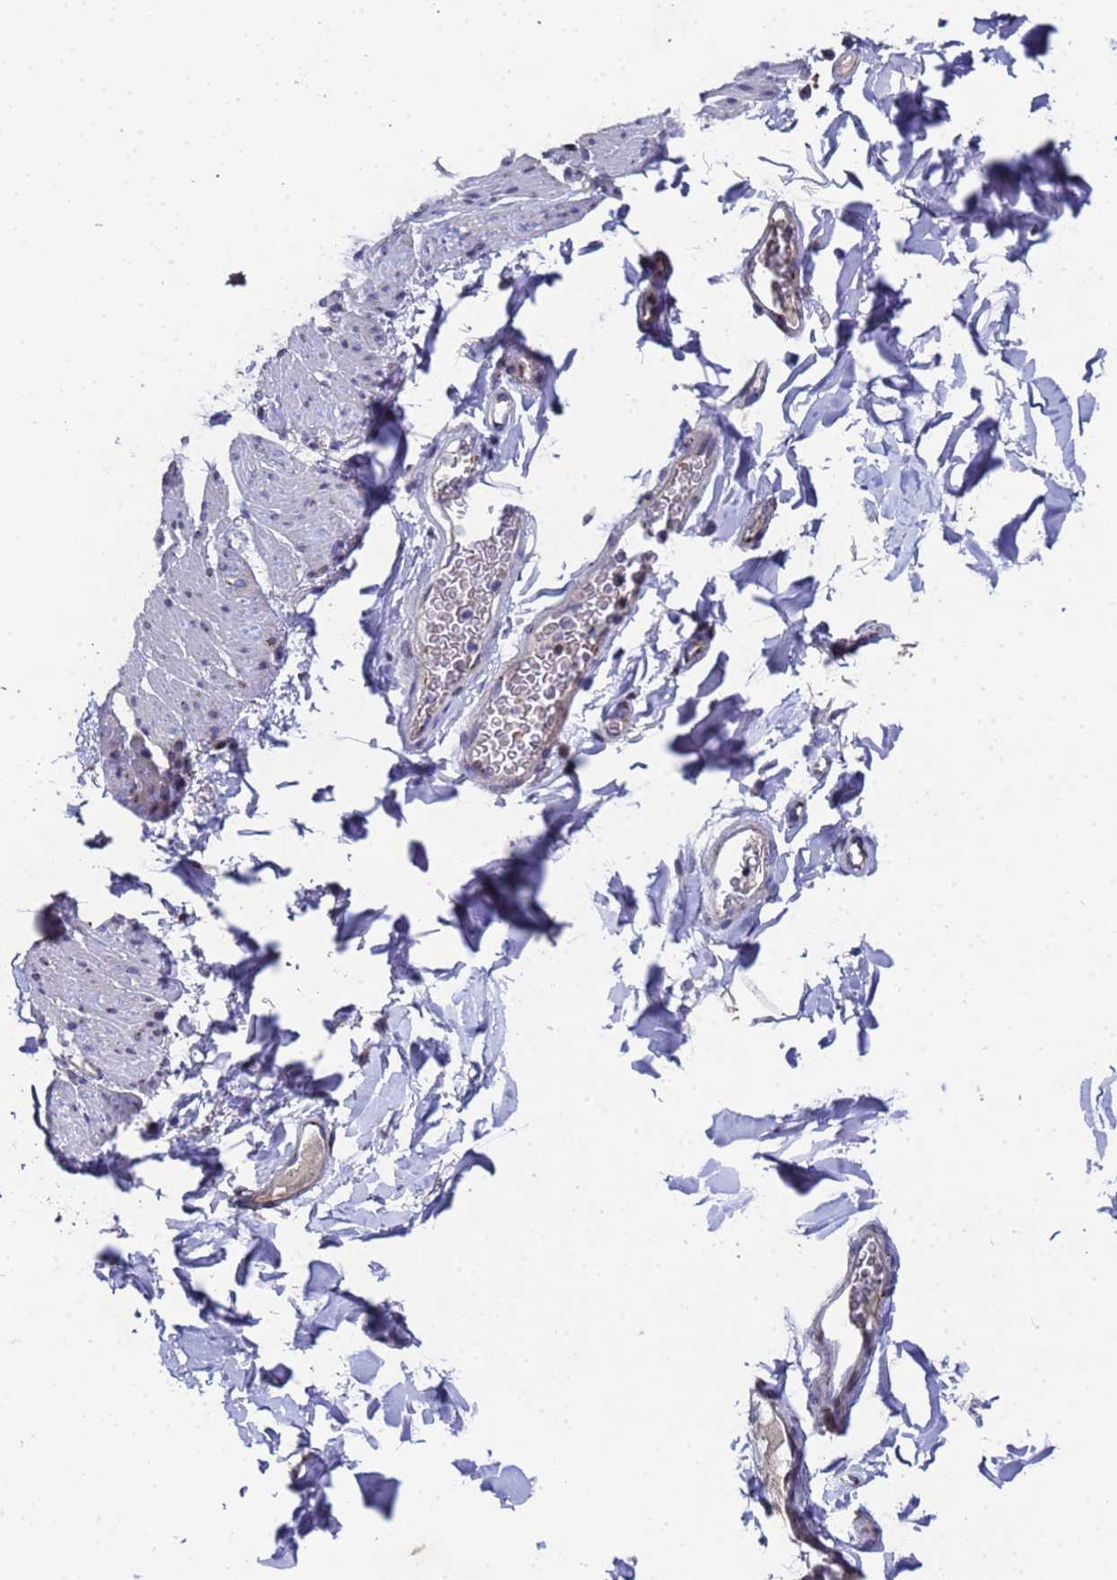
{"staining": {"intensity": "negative", "quantity": "none", "location": "none"}, "tissue": "smooth muscle", "cell_type": "Smooth muscle cells", "image_type": "normal", "snomed": [{"axis": "morphology", "description": "Normal tissue, NOS"}, {"axis": "topography", "description": "Colon"}, {"axis": "topography", "description": "Peripheral nerve tissue"}], "caption": "IHC of unremarkable smooth muscle shows no staining in smooth muscle cells.", "gene": "NSUN6", "patient": {"sex": "female", "age": 61}}